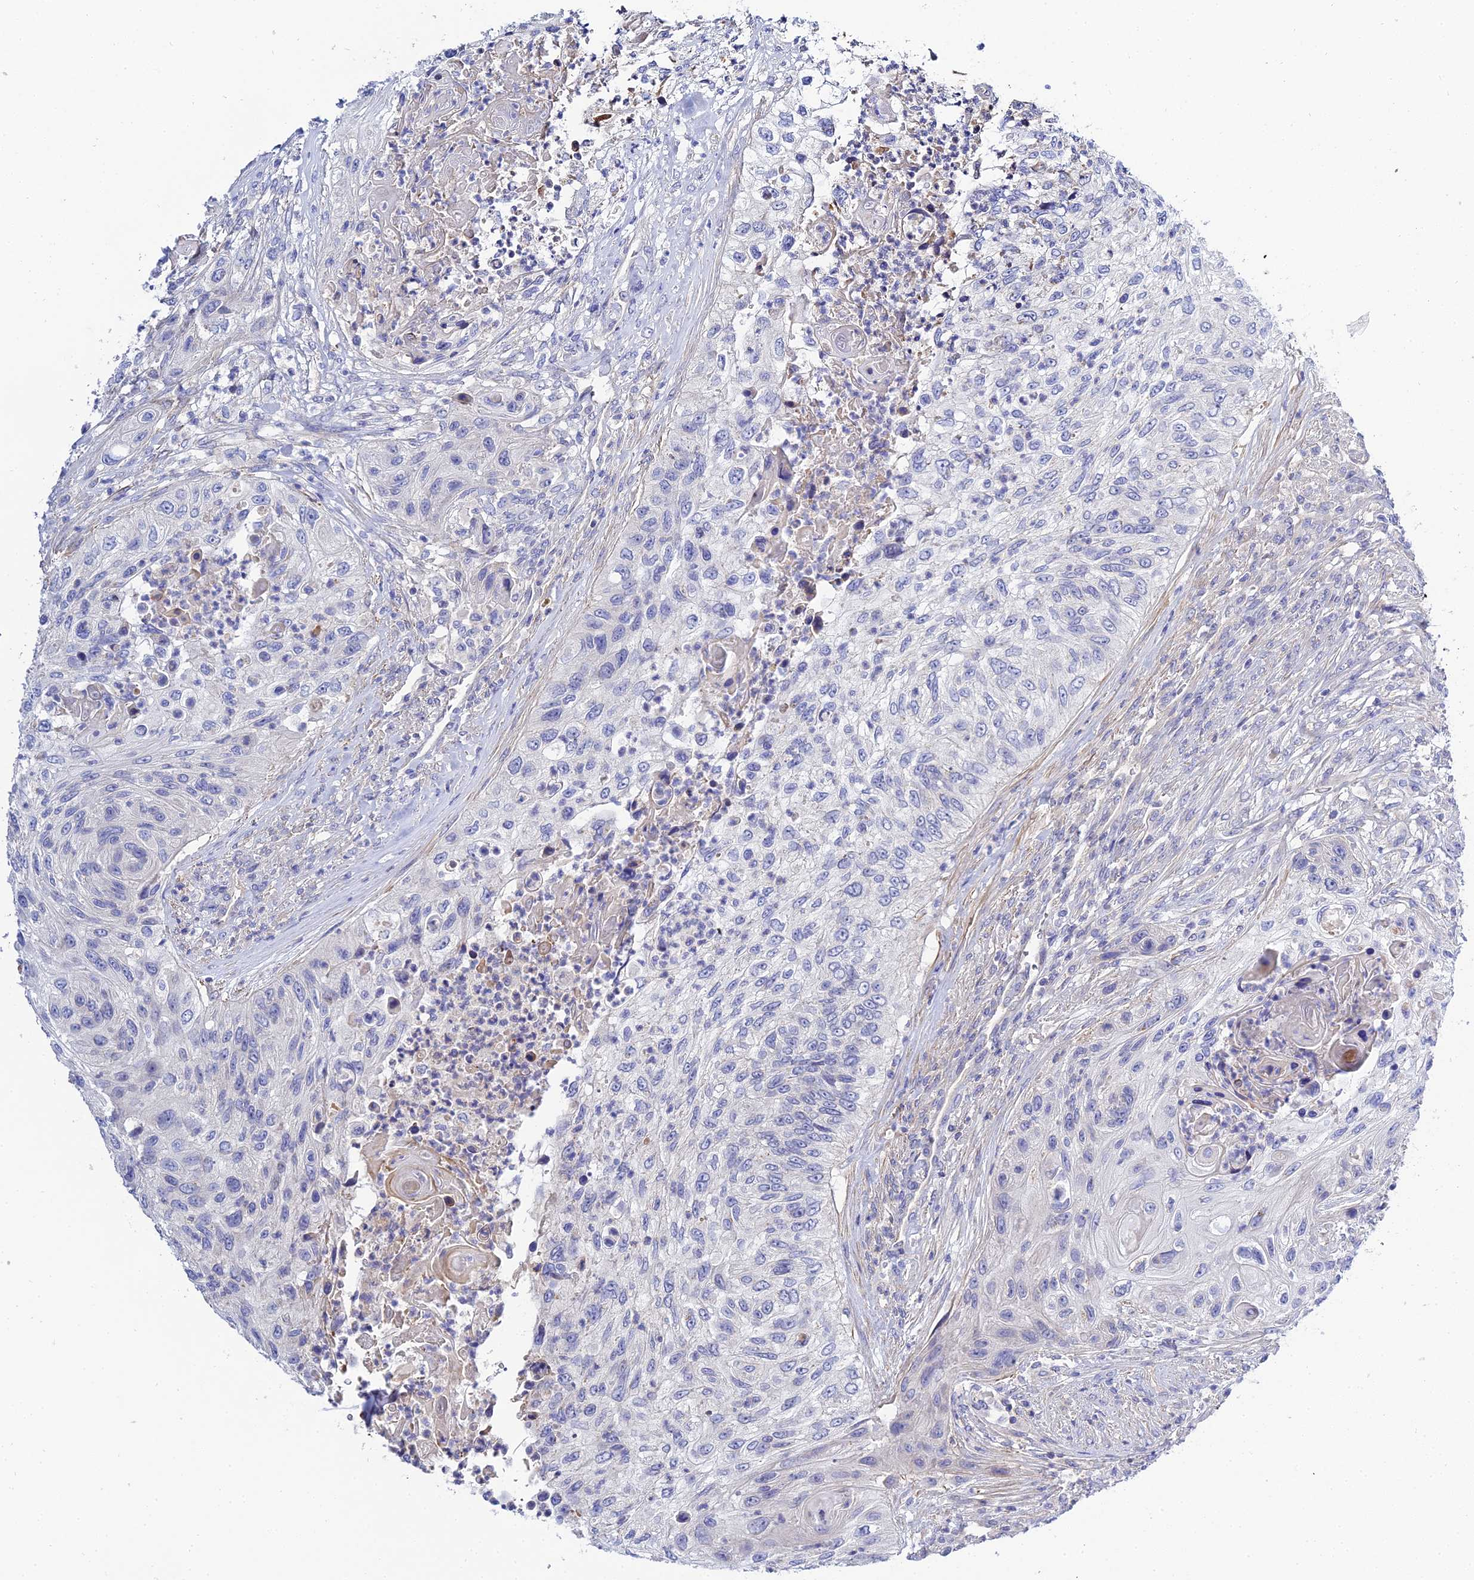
{"staining": {"intensity": "negative", "quantity": "none", "location": "none"}, "tissue": "urothelial cancer", "cell_type": "Tumor cells", "image_type": "cancer", "snomed": [{"axis": "morphology", "description": "Urothelial carcinoma, High grade"}, {"axis": "topography", "description": "Urinary bladder"}], "caption": "High power microscopy image of an immunohistochemistry (IHC) histopathology image of urothelial cancer, revealing no significant staining in tumor cells.", "gene": "APOBEC3H", "patient": {"sex": "female", "age": 60}}